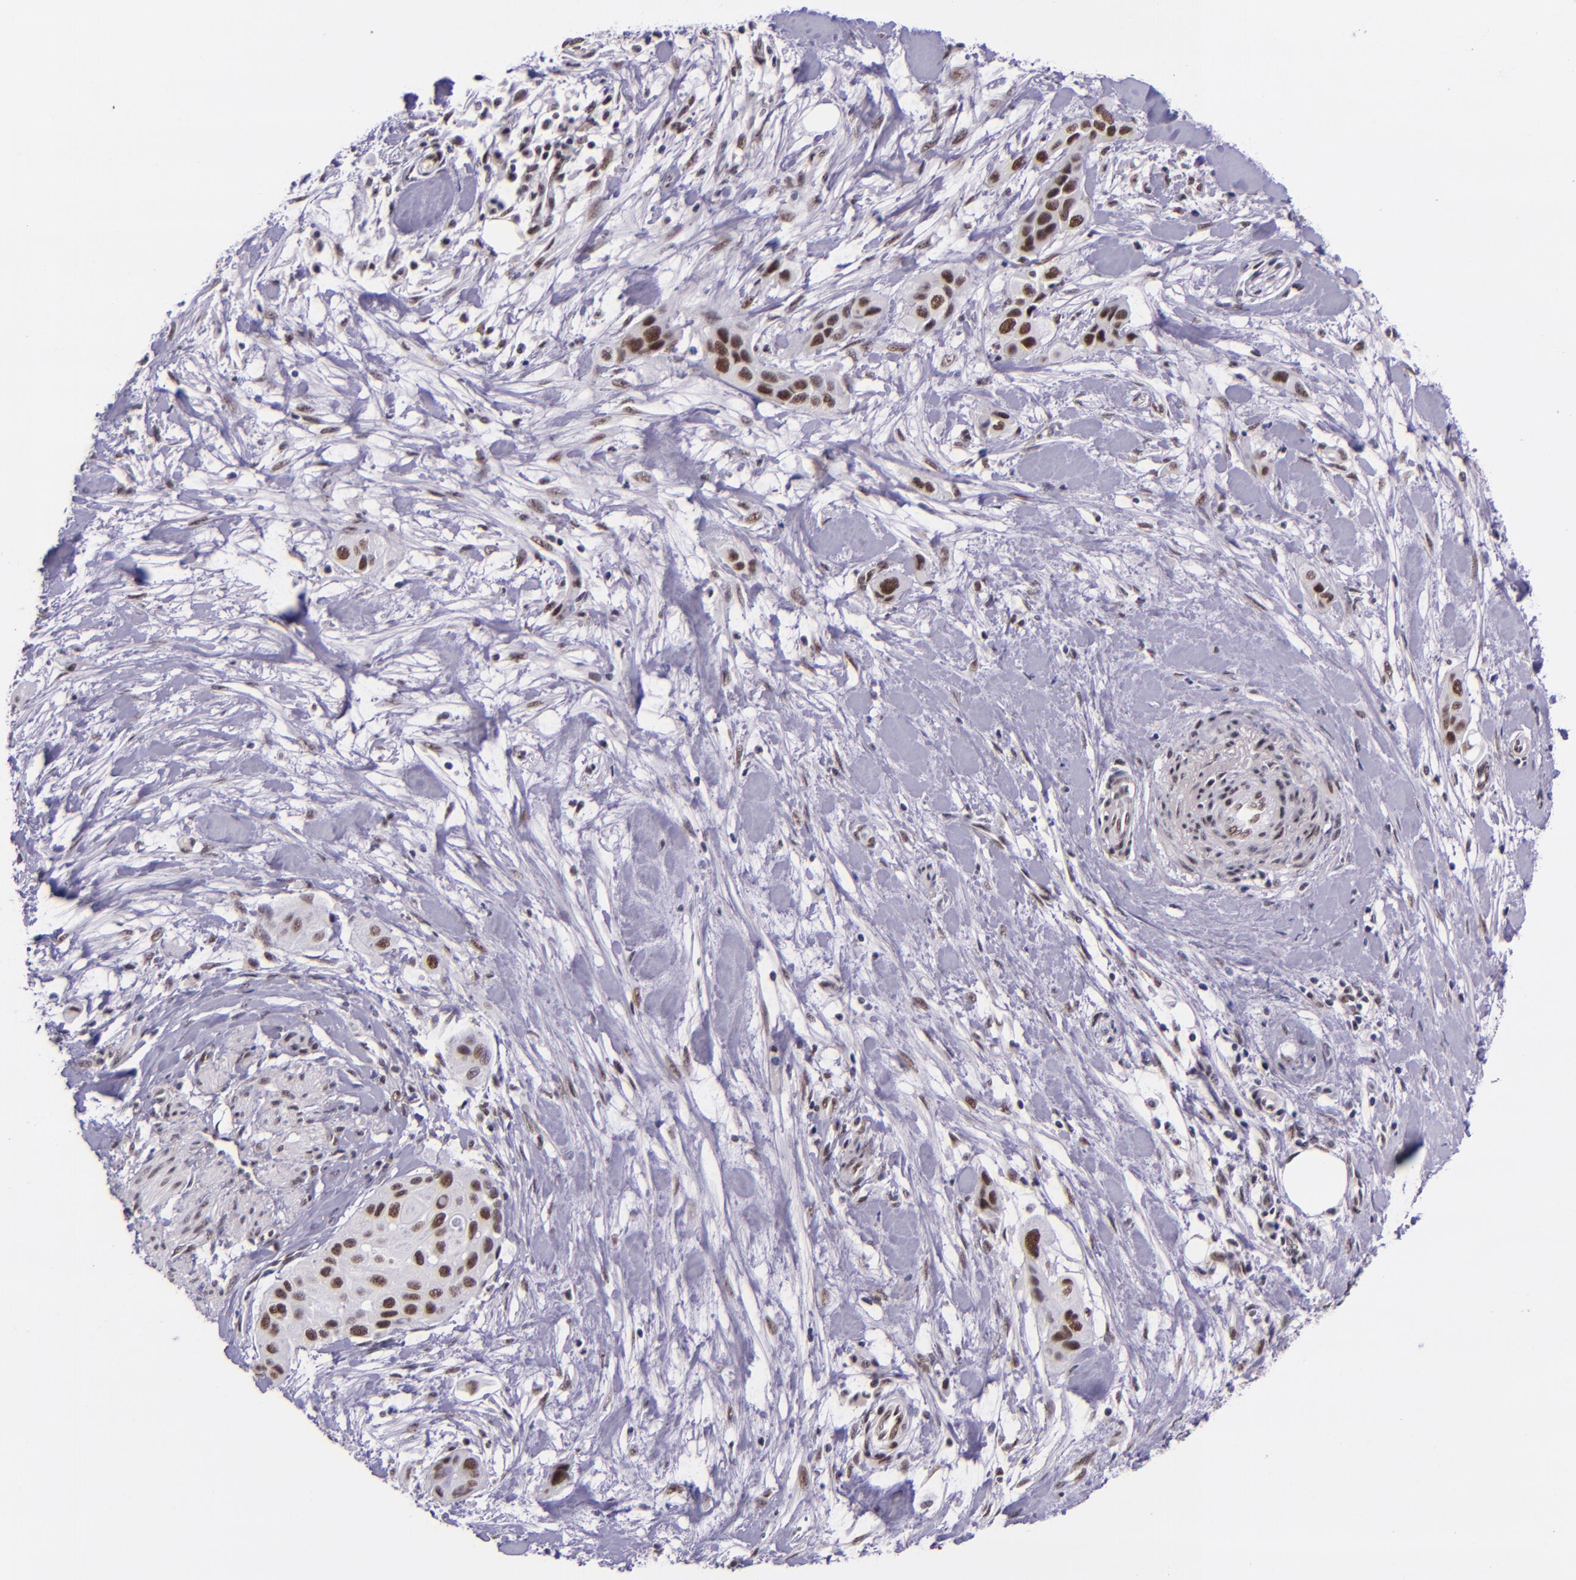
{"staining": {"intensity": "moderate", "quantity": ">75%", "location": "nuclear"}, "tissue": "pancreatic cancer", "cell_type": "Tumor cells", "image_type": "cancer", "snomed": [{"axis": "morphology", "description": "Adenocarcinoma, NOS"}, {"axis": "topography", "description": "Pancreas"}], "caption": "The micrograph reveals immunohistochemical staining of pancreatic cancer. There is moderate nuclear staining is appreciated in approximately >75% of tumor cells.", "gene": "GPKOW", "patient": {"sex": "female", "age": 60}}